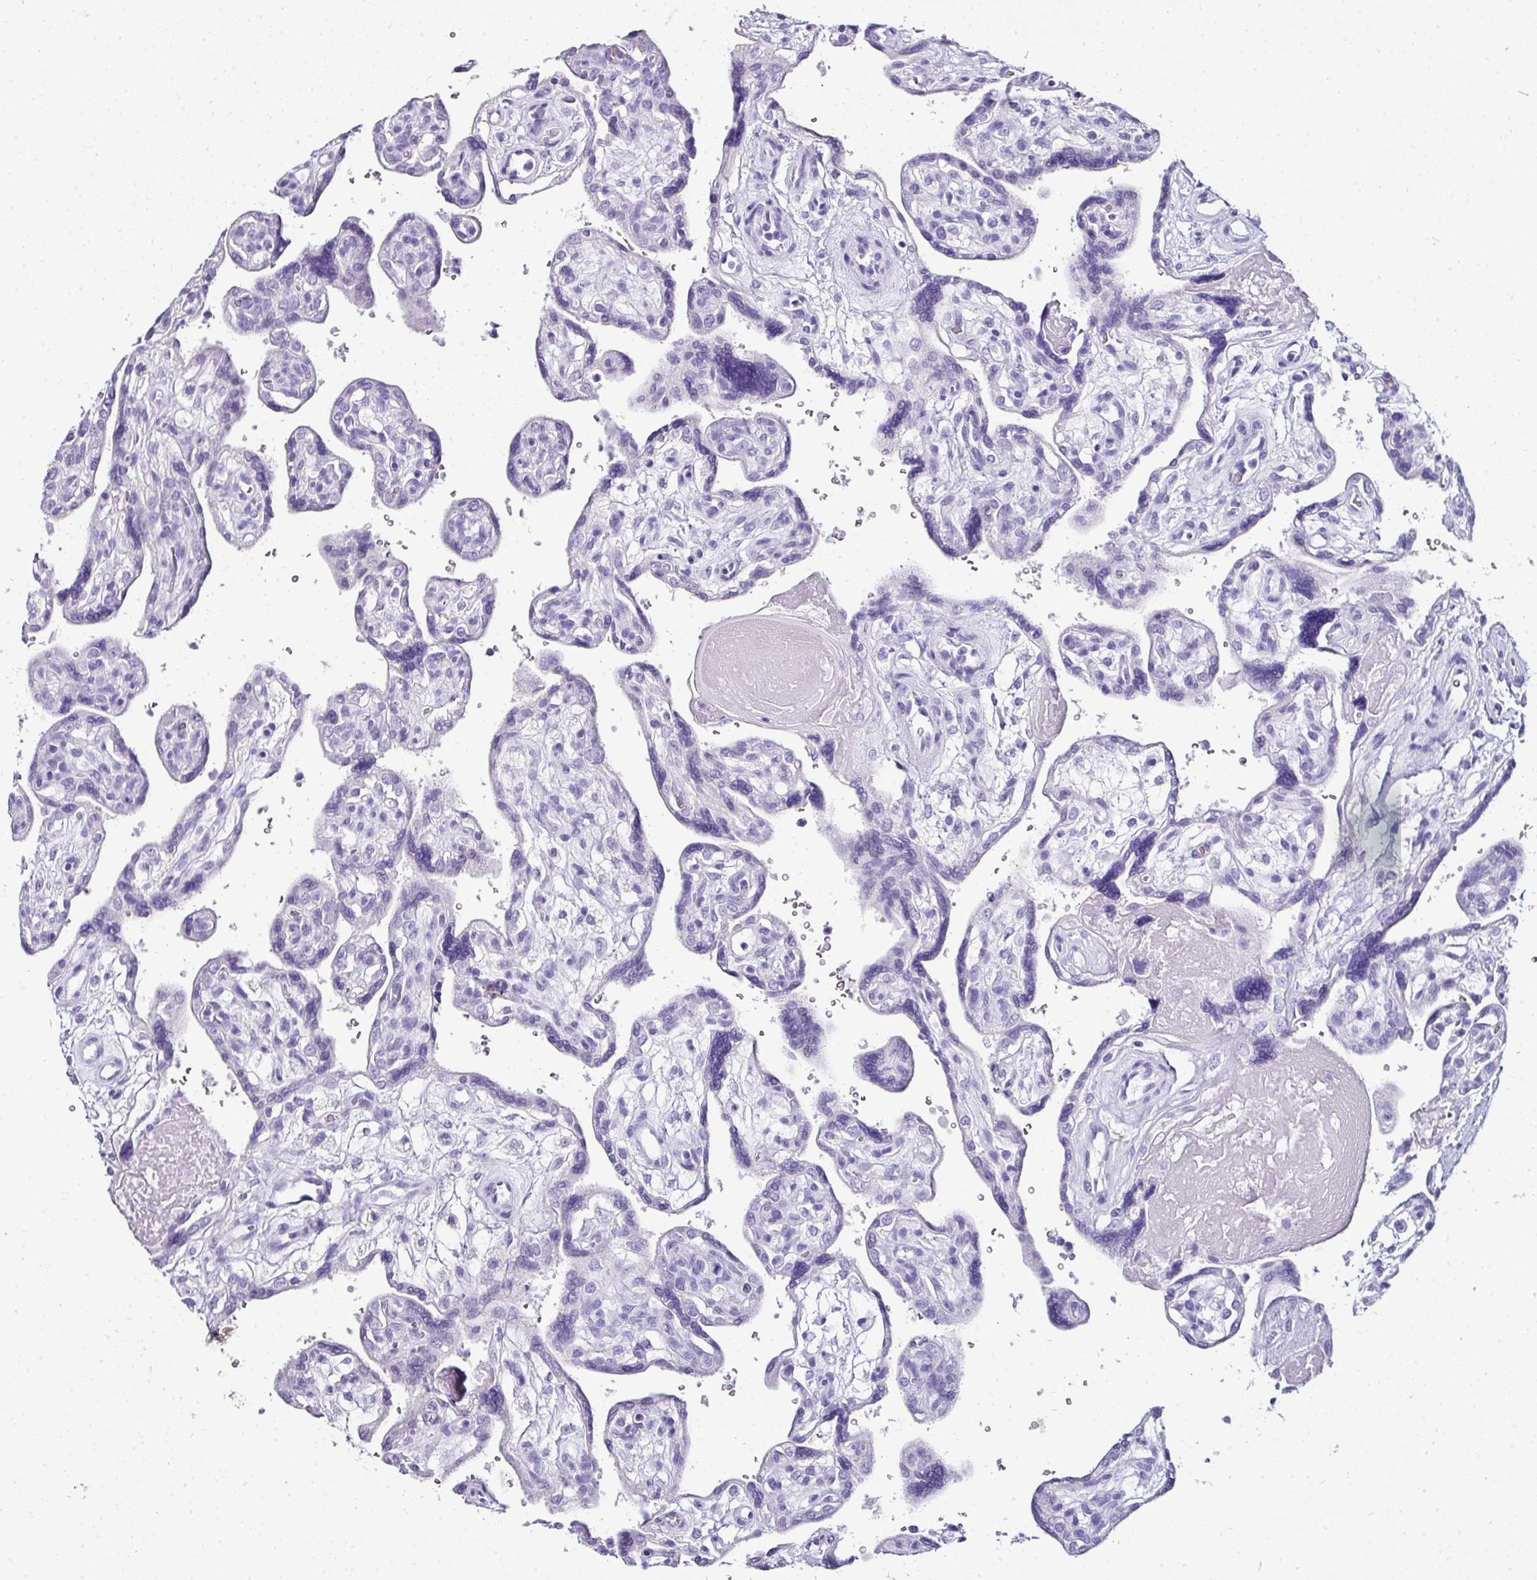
{"staining": {"intensity": "negative", "quantity": "none", "location": "none"}, "tissue": "placenta", "cell_type": "Decidual cells", "image_type": "normal", "snomed": [{"axis": "morphology", "description": "Normal tissue, NOS"}, {"axis": "topography", "description": "Placenta"}], "caption": "DAB (3,3'-diaminobenzidine) immunohistochemical staining of benign placenta reveals no significant staining in decidual cells.", "gene": "NAPSA", "patient": {"sex": "female", "age": 39}}